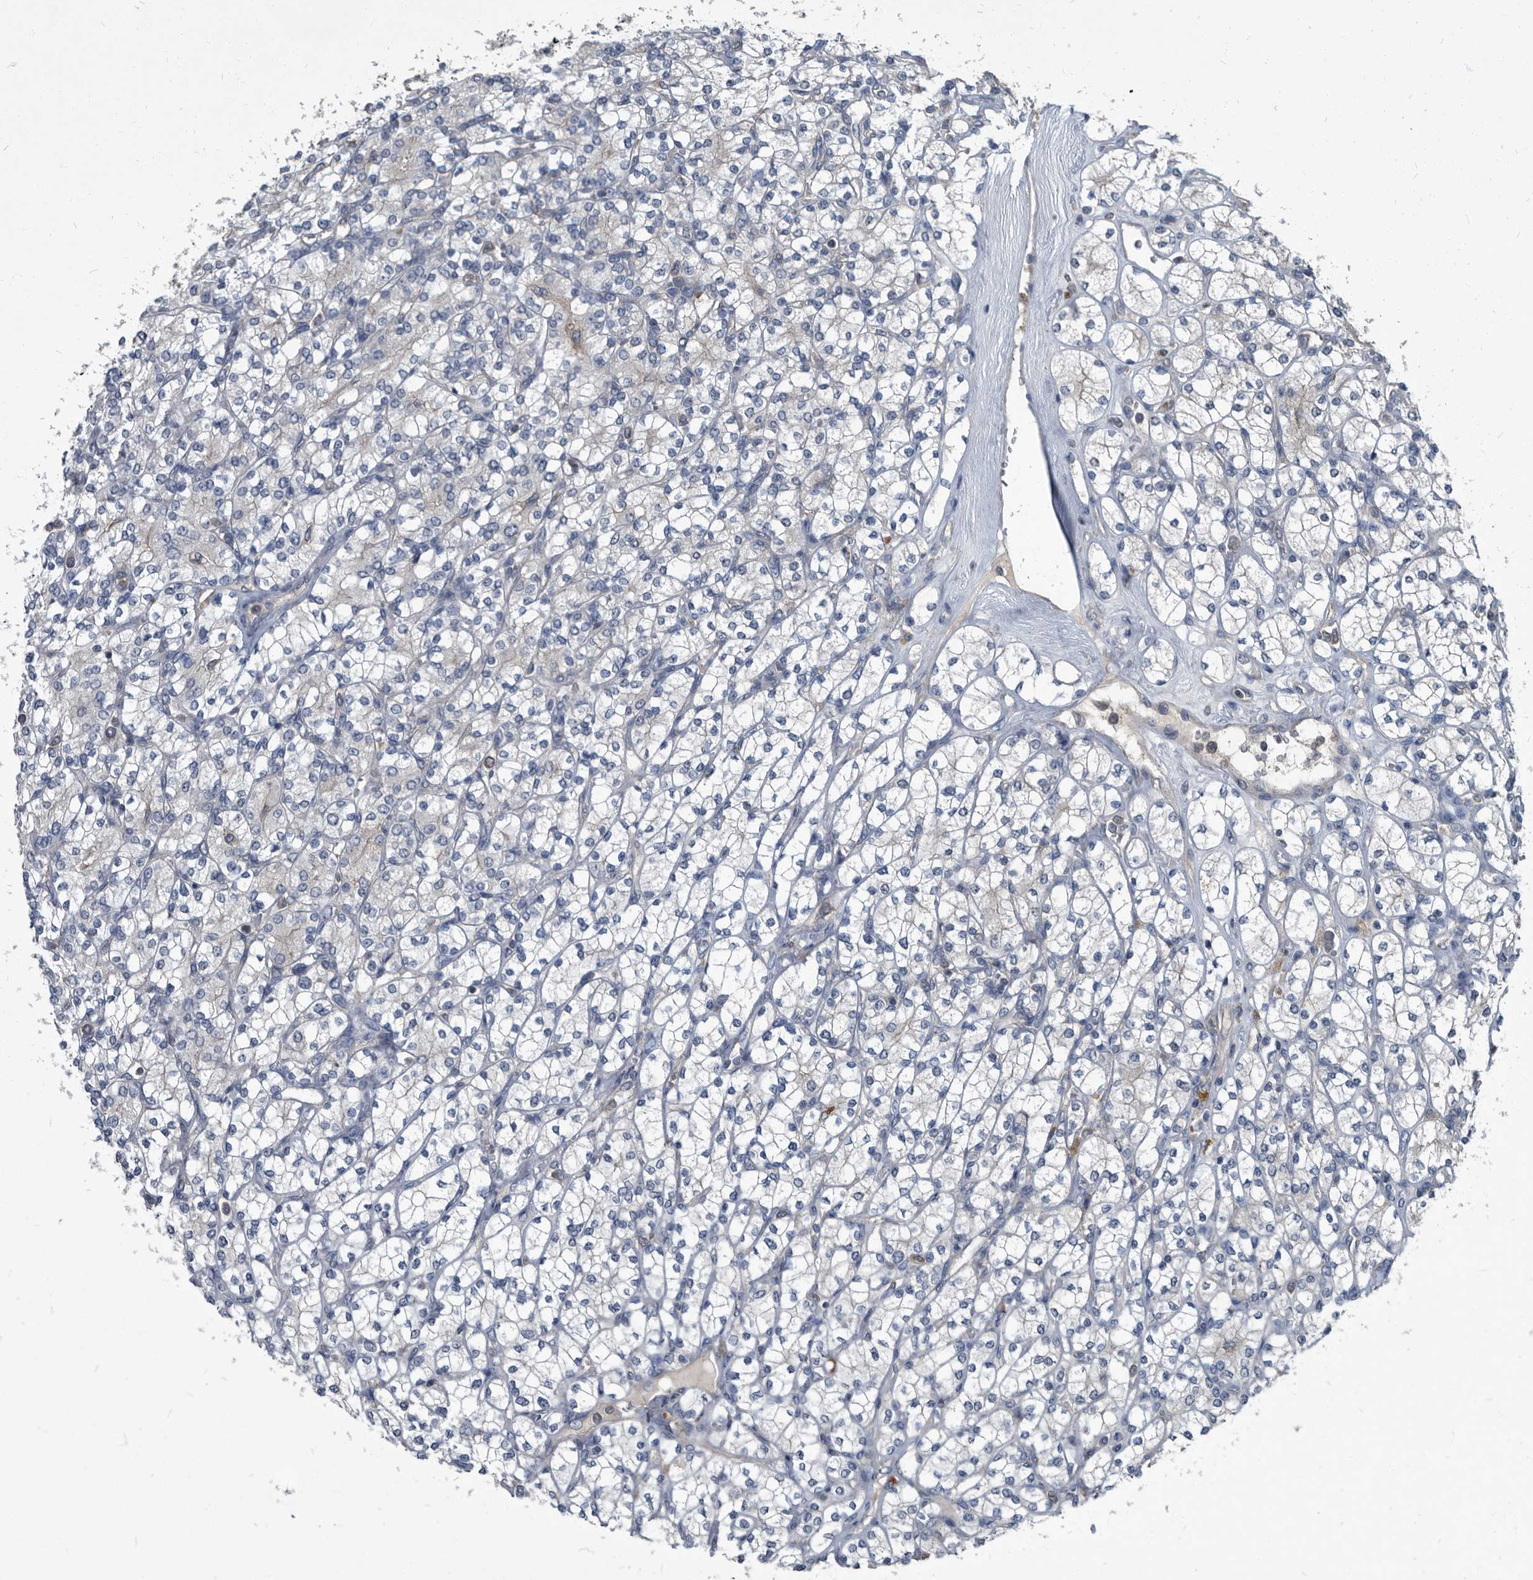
{"staining": {"intensity": "negative", "quantity": "none", "location": "none"}, "tissue": "renal cancer", "cell_type": "Tumor cells", "image_type": "cancer", "snomed": [{"axis": "morphology", "description": "Adenocarcinoma, NOS"}, {"axis": "topography", "description": "Kidney"}], "caption": "DAB immunohistochemical staining of human adenocarcinoma (renal) exhibits no significant expression in tumor cells. Nuclei are stained in blue.", "gene": "CDV3", "patient": {"sex": "male", "age": 77}}